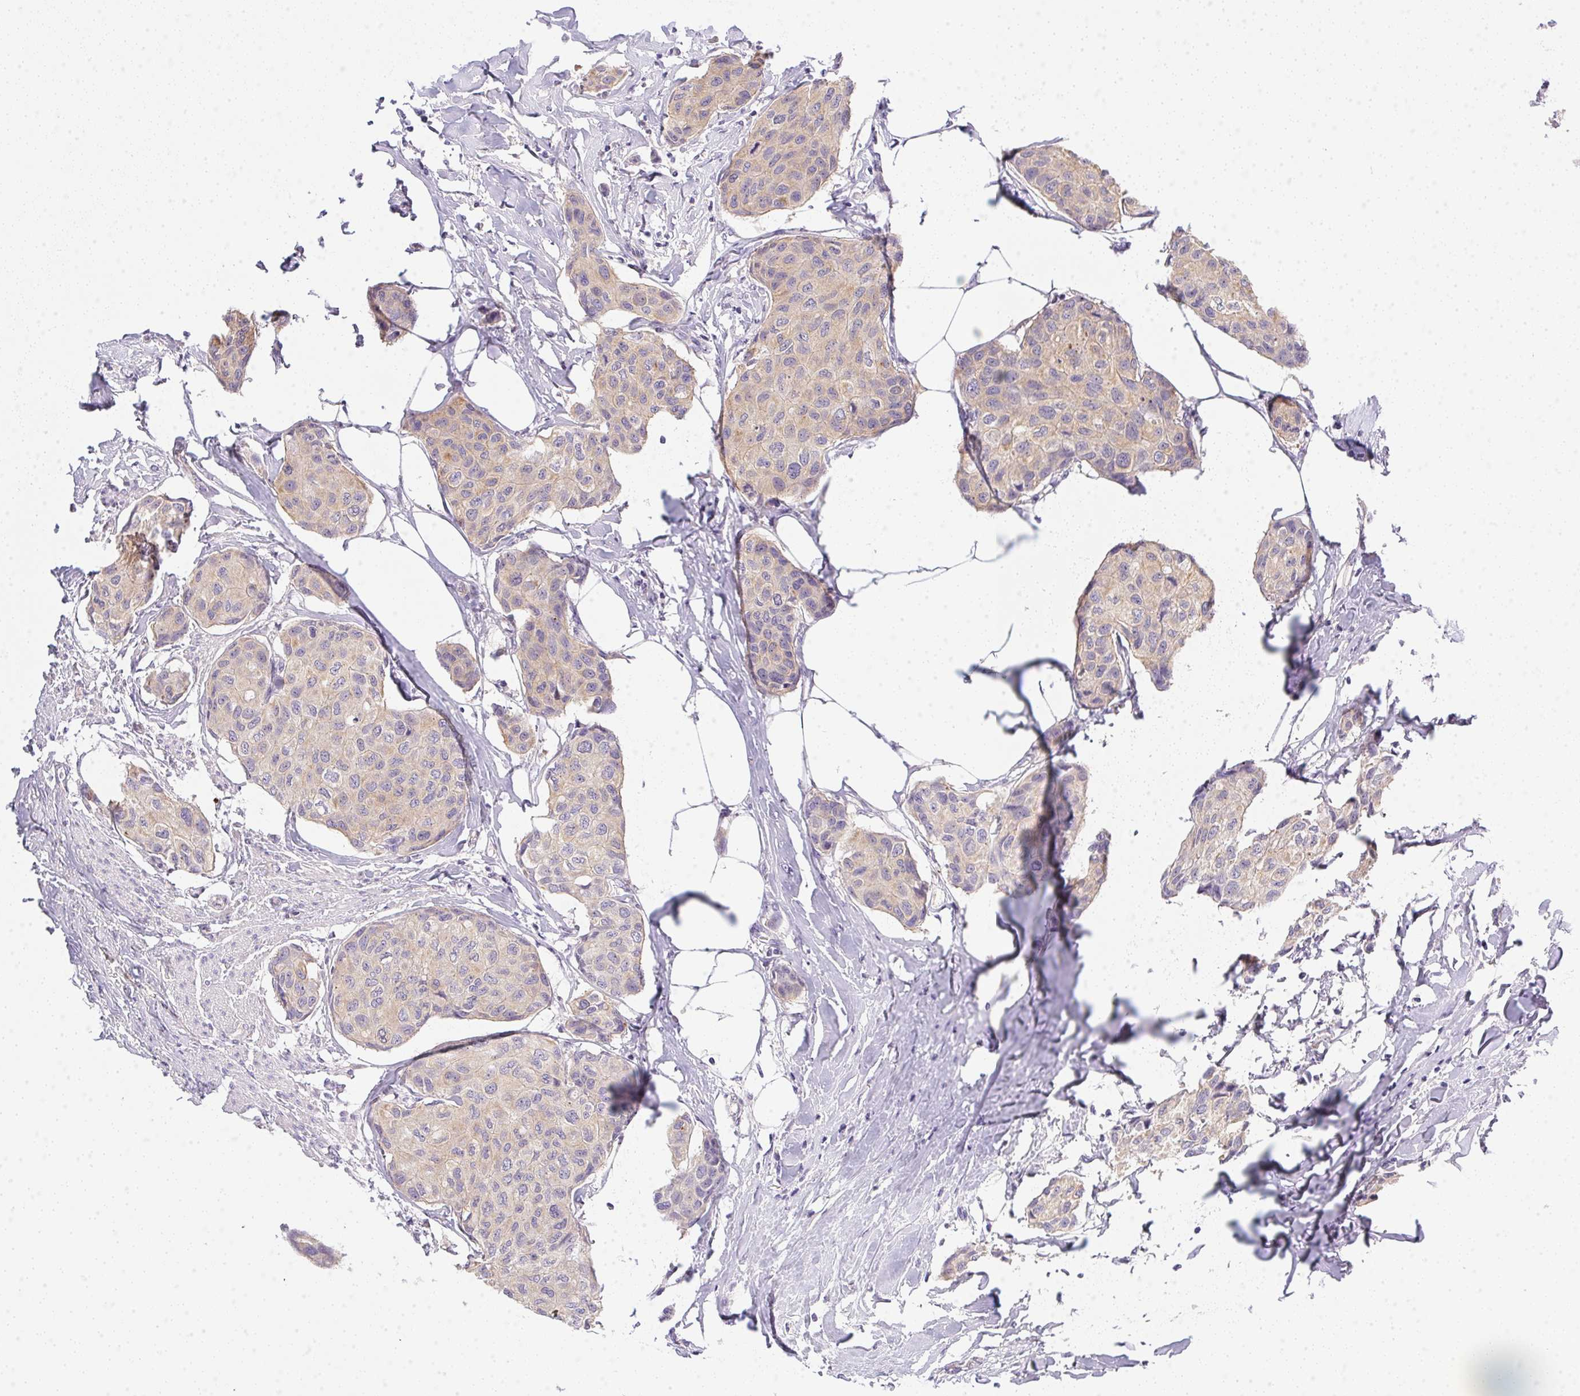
{"staining": {"intensity": "weak", "quantity": ">75%", "location": "cytoplasmic/membranous"}, "tissue": "breast cancer", "cell_type": "Tumor cells", "image_type": "cancer", "snomed": [{"axis": "morphology", "description": "Duct carcinoma"}, {"axis": "topography", "description": "Breast"}], "caption": "A brown stain shows weak cytoplasmic/membranous staining of a protein in infiltrating ductal carcinoma (breast) tumor cells. (brown staining indicates protein expression, while blue staining denotes nuclei).", "gene": "SLC17A7", "patient": {"sex": "female", "age": 80}}